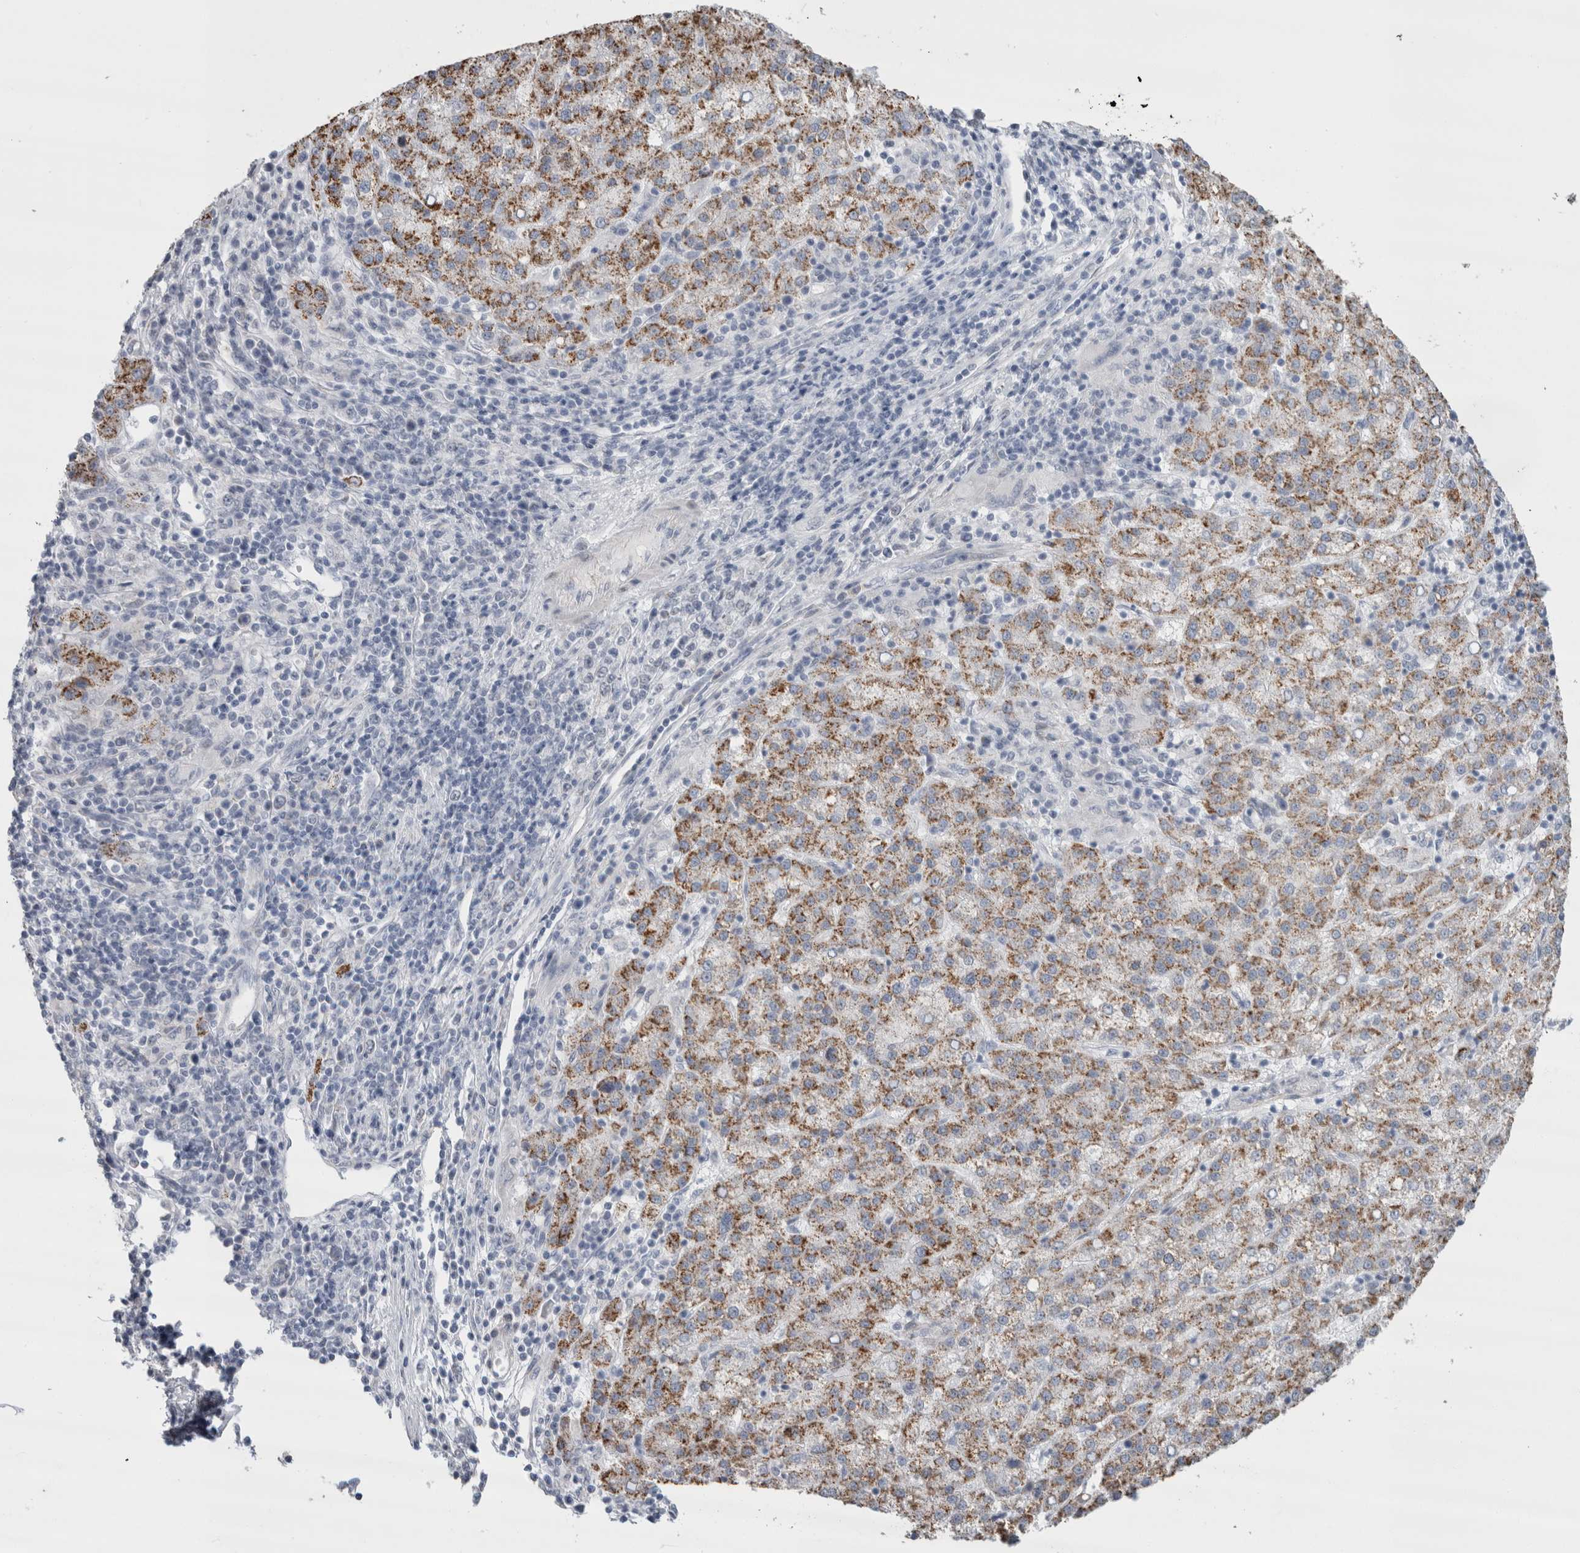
{"staining": {"intensity": "moderate", "quantity": ">75%", "location": "cytoplasmic/membranous"}, "tissue": "liver cancer", "cell_type": "Tumor cells", "image_type": "cancer", "snomed": [{"axis": "morphology", "description": "Carcinoma, Hepatocellular, NOS"}, {"axis": "topography", "description": "Liver"}], "caption": "About >75% of tumor cells in liver cancer (hepatocellular carcinoma) demonstrate moderate cytoplasmic/membranous protein staining as visualized by brown immunohistochemical staining.", "gene": "PLIN1", "patient": {"sex": "female", "age": 58}}